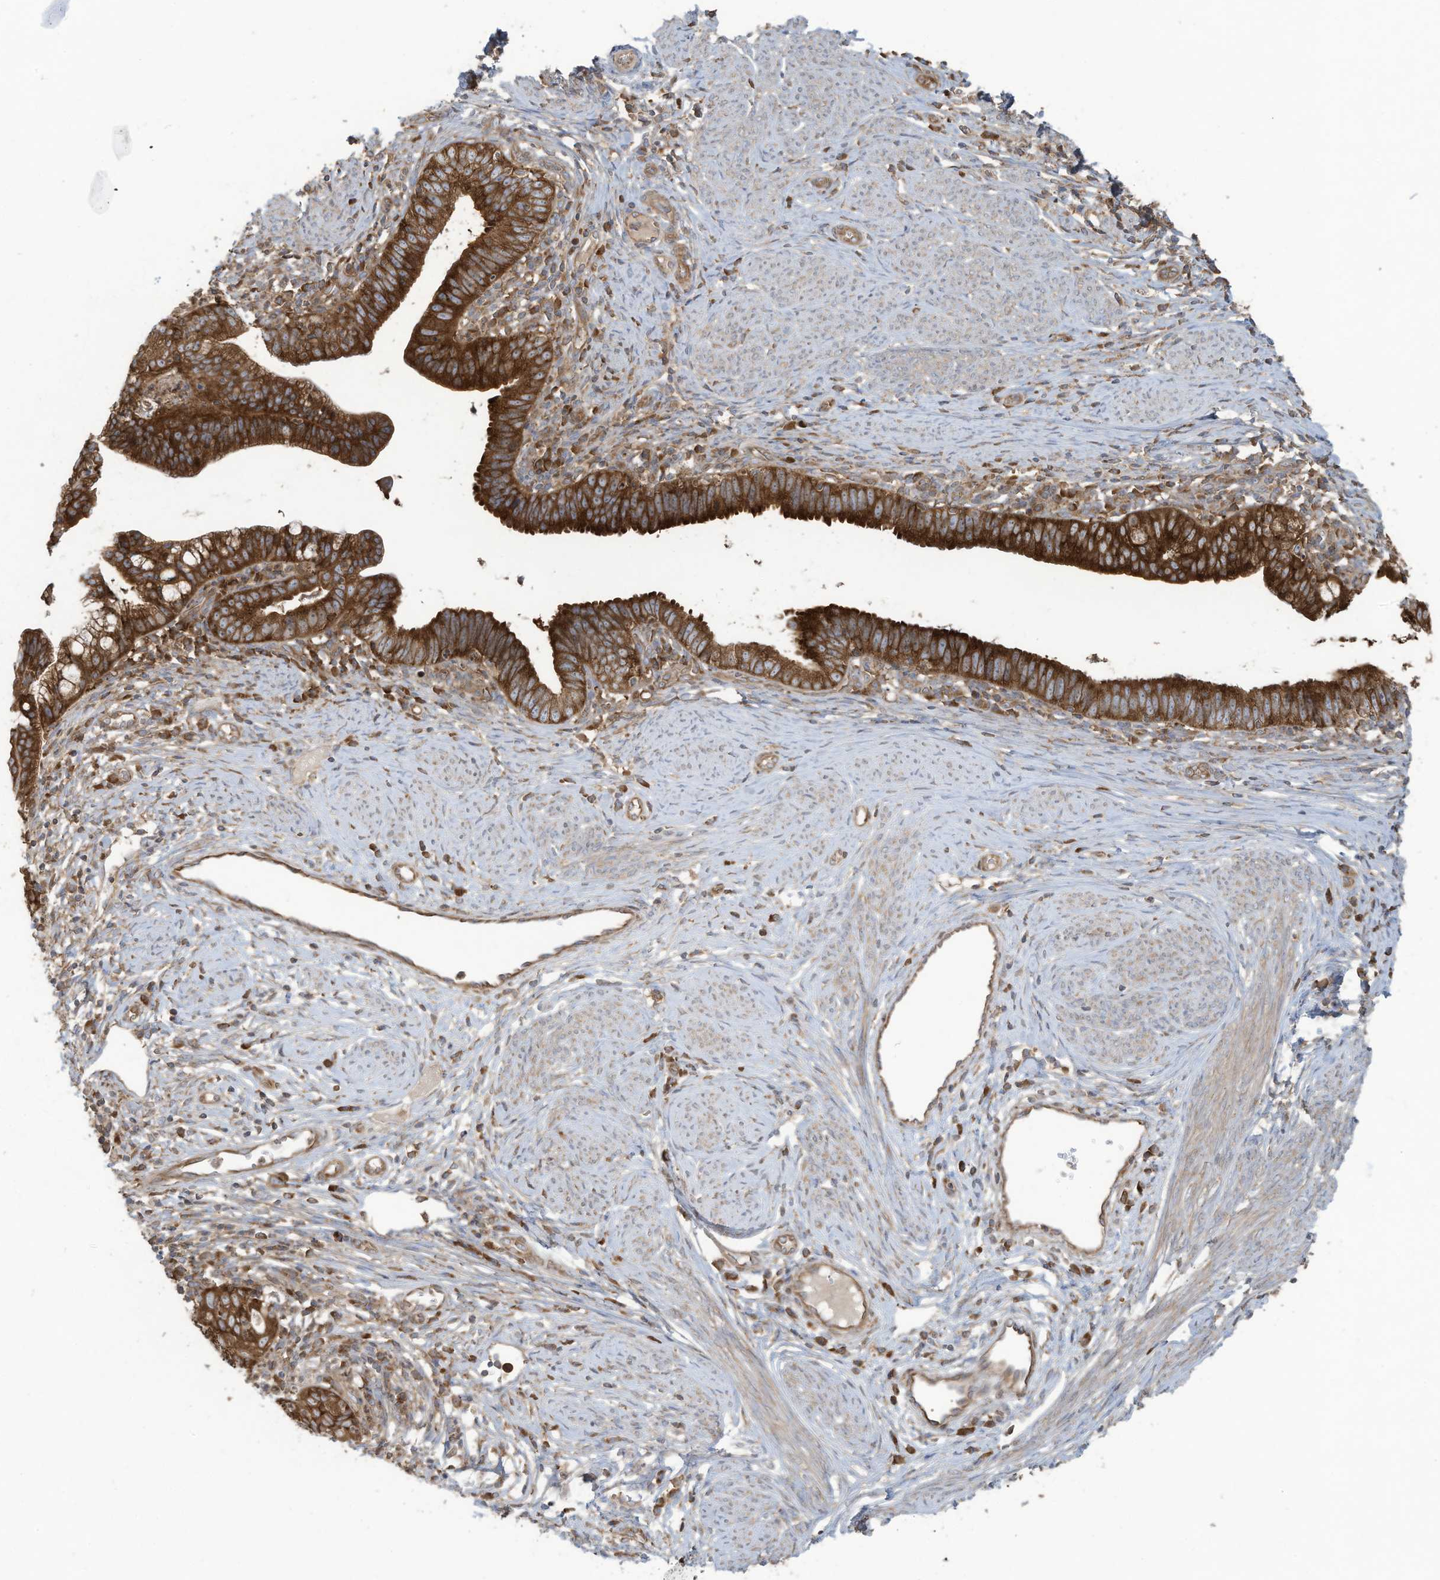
{"staining": {"intensity": "strong", "quantity": ">75%", "location": "cytoplasmic/membranous"}, "tissue": "cervical cancer", "cell_type": "Tumor cells", "image_type": "cancer", "snomed": [{"axis": "morphology", "description": "Adenocarcinoma, NOS"}, {"axis": "topography", "description": "Cervix"}], "caption": "There is high levels of strong cytoplasmic/membranous expression in tumor cells of cervical cancer (adenocarcinoma), as demonstrated by immunohistochemical staining (brown color).", "gene": "OLA1", "patient": {"sex": "female", "age": 36}}